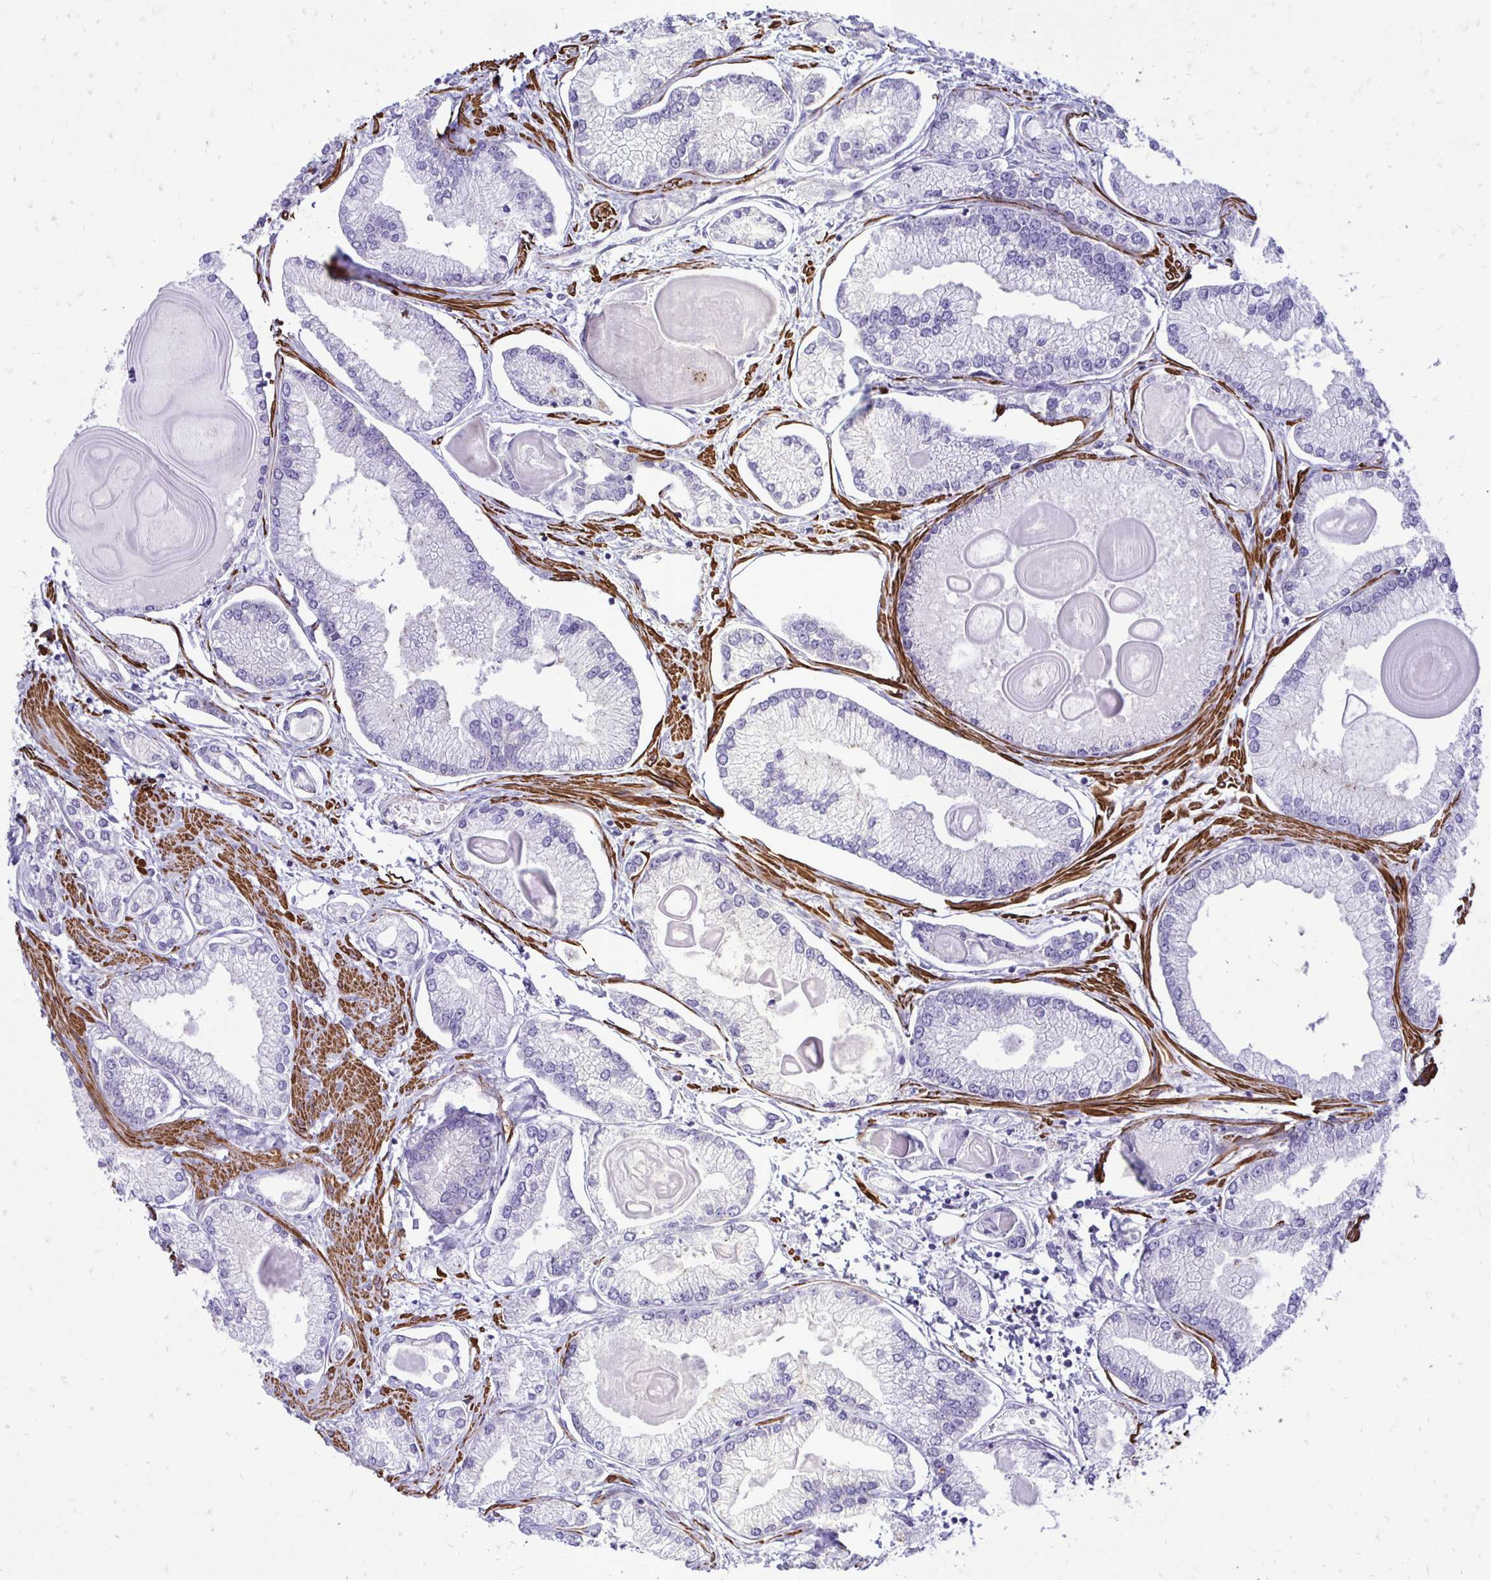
{"staining": {"intensity": "negative", "quantity": "none", "location": "none"}, "tissue": "prostate cancer", "cell_type": "Tumor cells", "image_type": "cancer", "snomed": [{"axis": "morphology", "description": "Adenocarcinoma, High grade"}, {"axis": "topography", "description": "Prostate"}], "caption": "The image shows no staining of tumor cells in adenocarcinoma (high-grade) (prostate).", "gene": "CTPS1", "patient": {"sex": "male", "age": 68}}